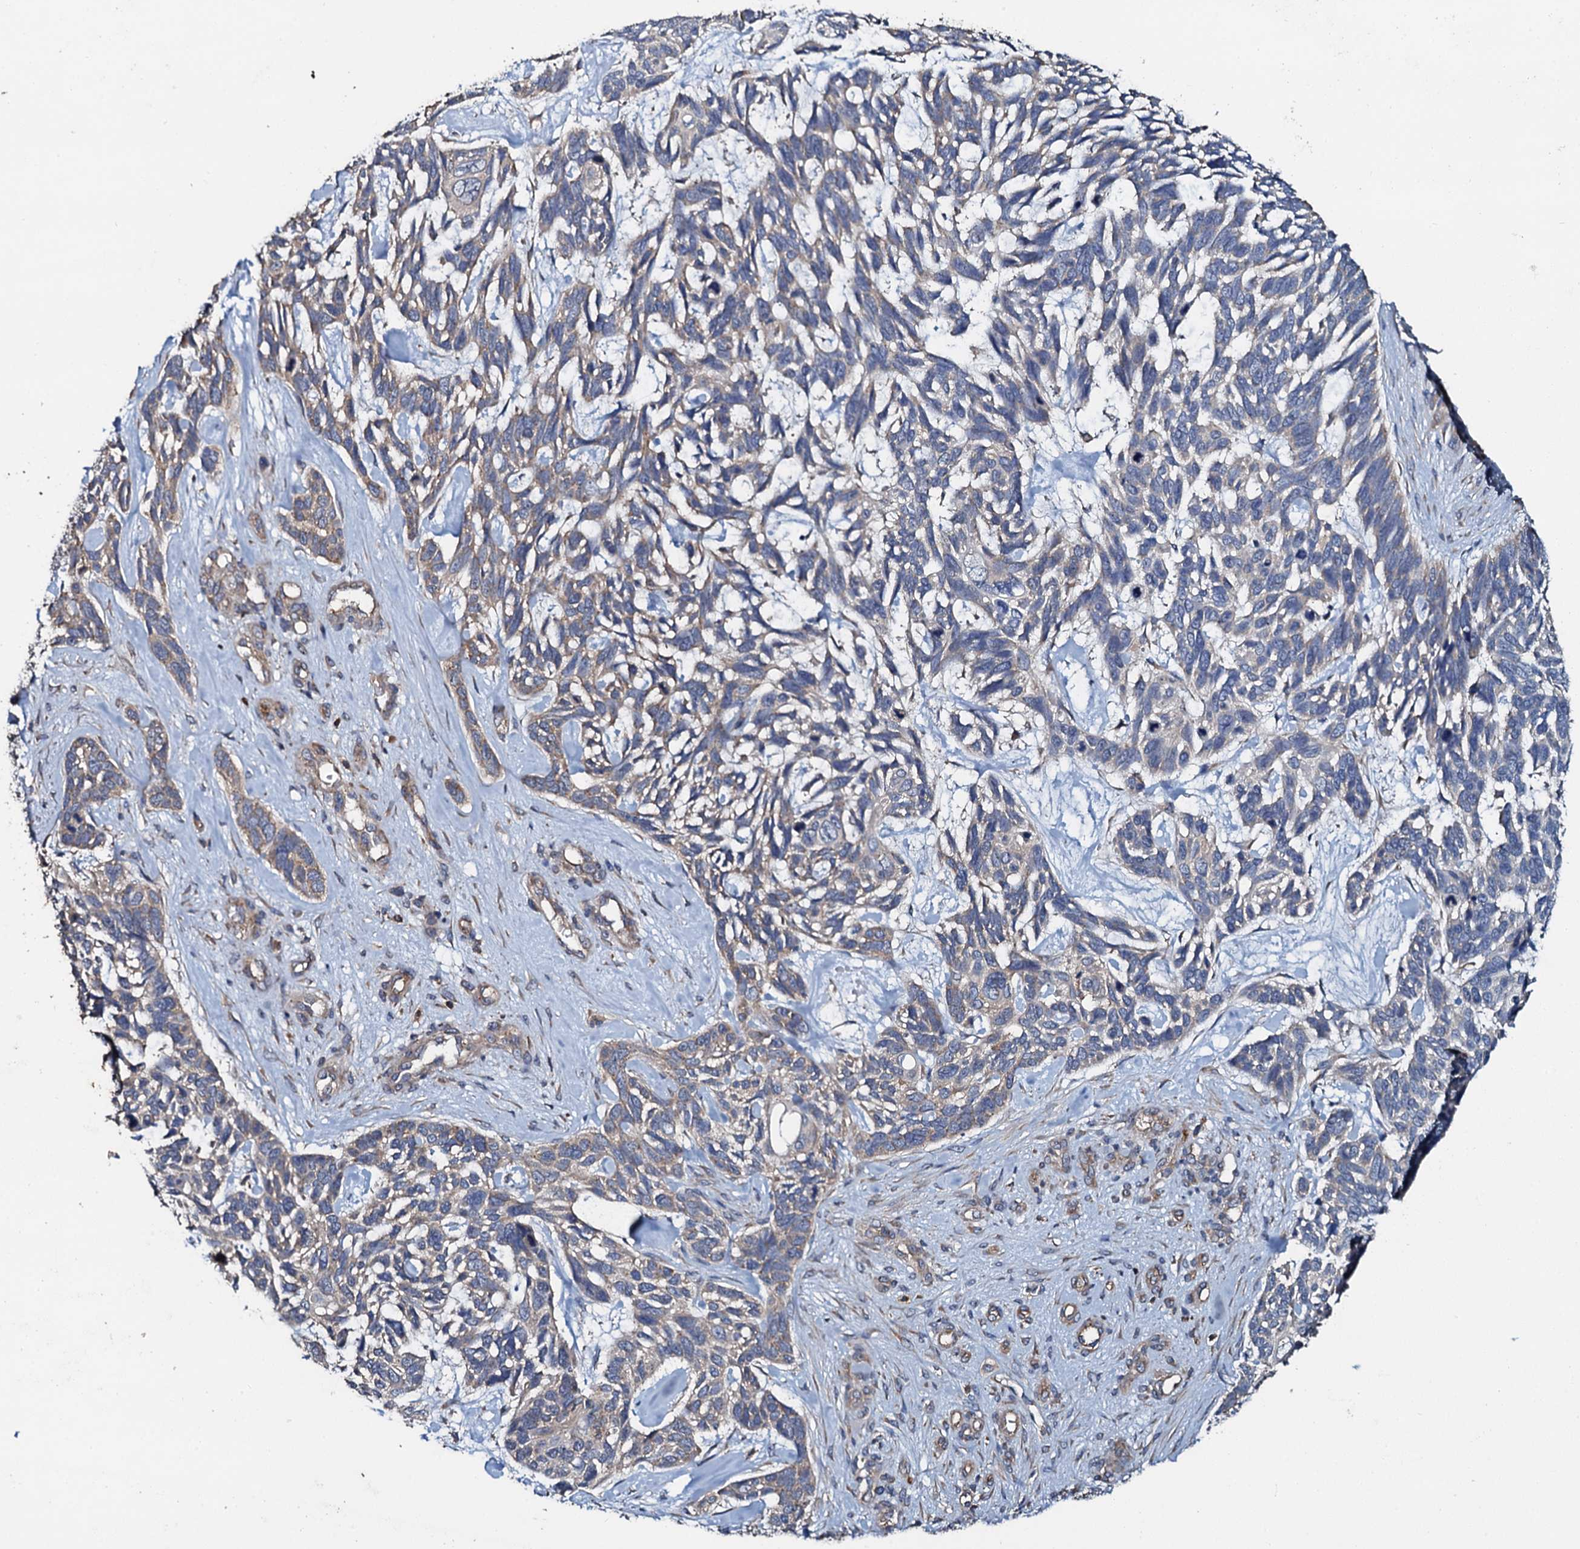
{"staining": {"intensity": "weak", "quantity": "25%-75%", "location": "cytoplasmic/membranous"}, "tissue": "skin cancer", "cell_type": "Tumor cells", "image_type": "cancer", "snomed": [{"axis": "morphology", "description": "Basal cell carcinoma"}, {"axis": "topography", "description": "Skin"}], "caption": "A brown stain labels weak cytoplasmic/membranous positivity of a protein in skin basal cell carcinoma tumor cells. The staining was performed using DAB to visualize the protein expression in brown, while the nuclei were stained in blue with hematoxylin (Magnification: 20x).", "gene": "GRK2", "patient": {"sex": "male", "age": 88}}